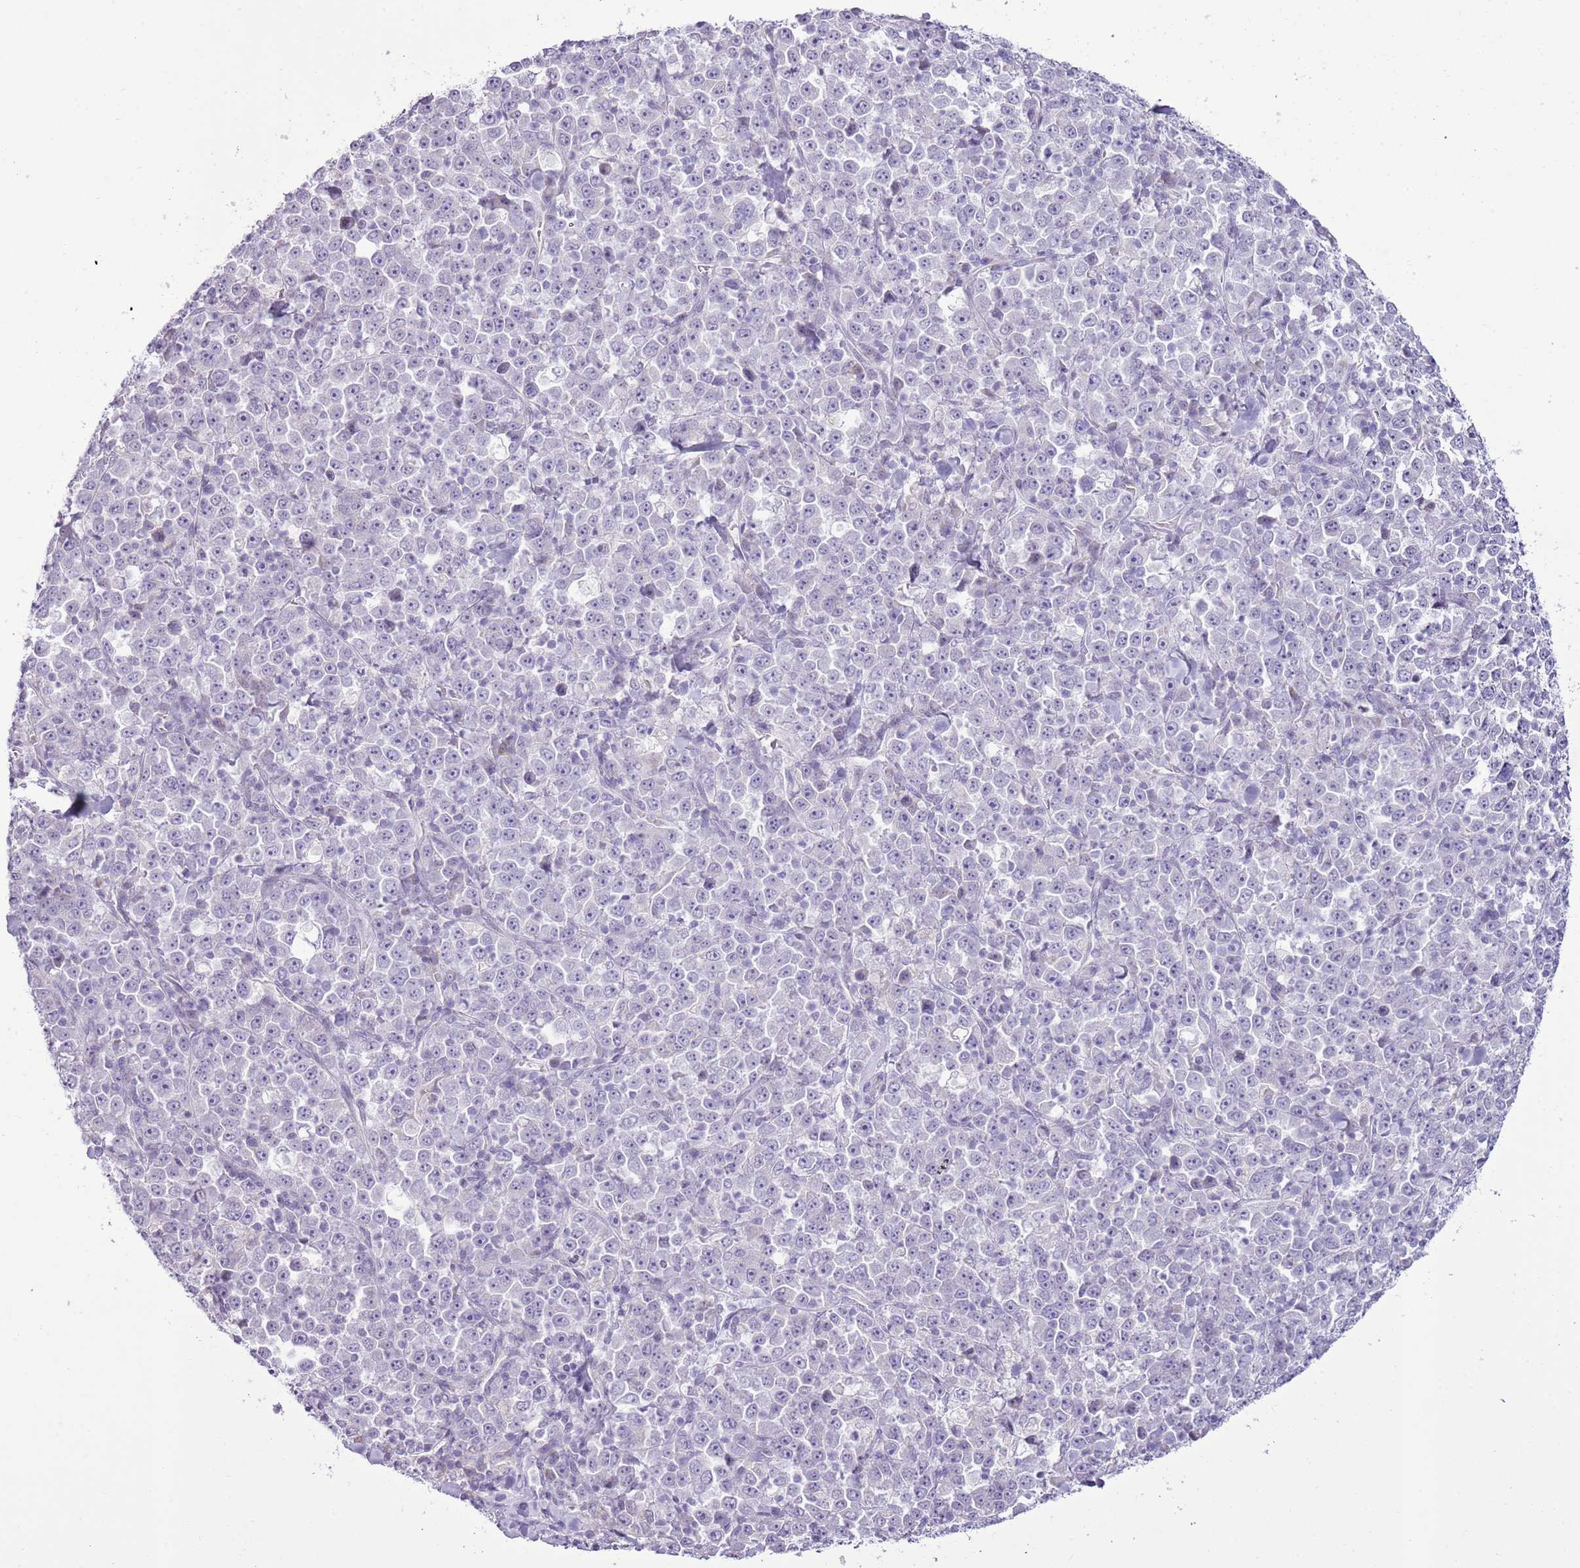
{"staining": {"intensity": "negative", "quantity": "none", "location": "none"}, "tissue": "stomach cancer", "cell_type": "Tumor cells", "image_type": "cancer", "snomed": [{"axis": "morphology", "description": "Normal tissue, NOS"}, {"axis": "morphology", "description": "Adenocarcinoma, NOS"}, {"axis": "topography", "description": "Stomach, upper"}, {"axis": "topography", "description": "Stomach"}], "caption": "Protein analysis of adenocarcinoma (stomach) reveals no significant expression in tumor cells. Nuclei are stained in blue.", "gene": "RPL3L", "patient": {"sex": "male", "age": 59}}